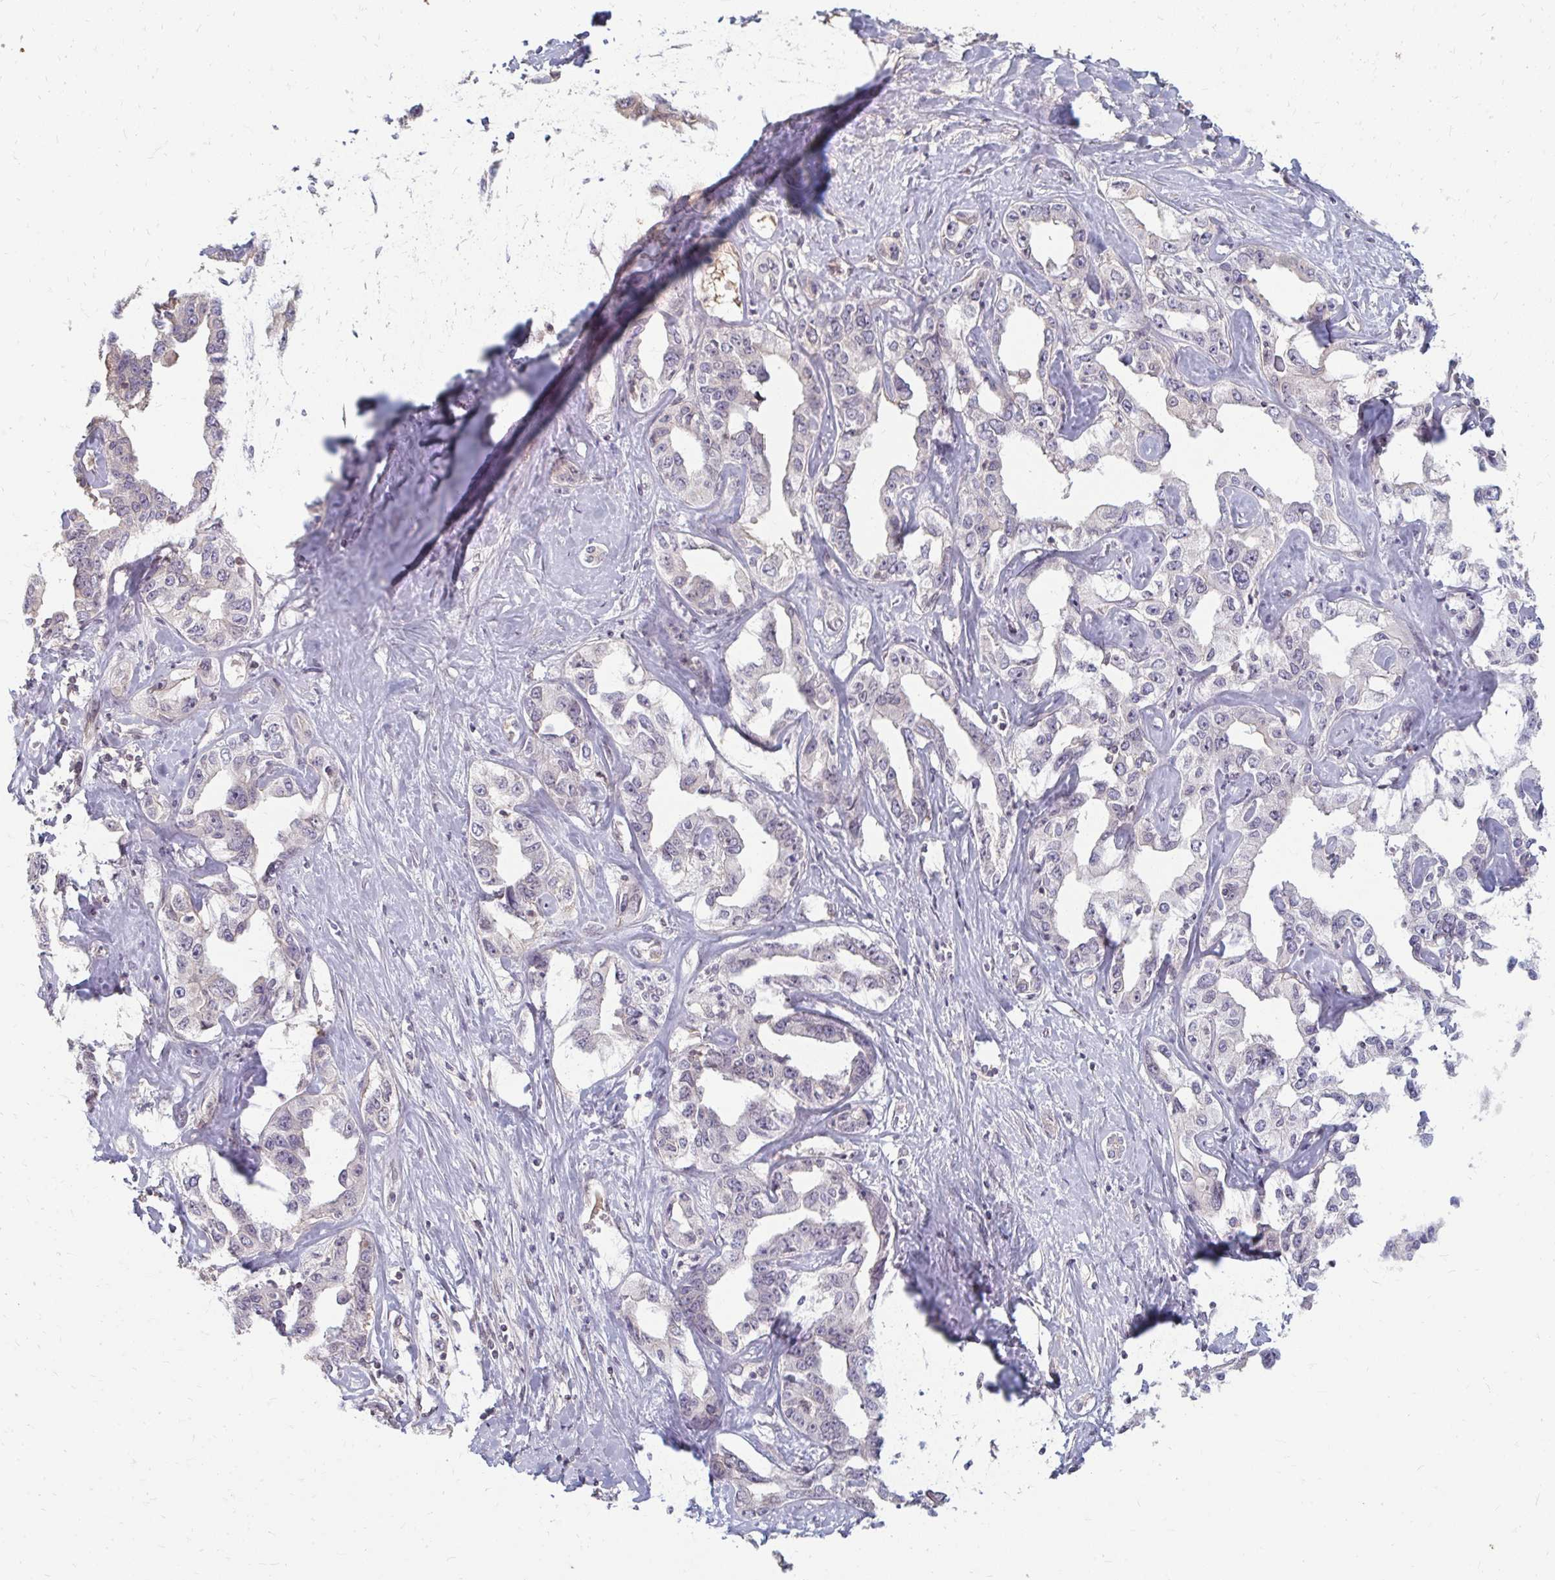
{"staining": {"intensity": "negative", "quantity": "none", "location": "none"}, "tissue": "liver cancer", "cell_type": "Tumor cells", "image_type": "cancer", "snomed": [{"axis": "morphology", "description": "Cholangiocarcinoma"}, {"axis": "topography", "description": "Liver"}], "caption": "This histopathology image is of liver cancer stained with IHC to label a protein in brown with the nuclei are counter-stained blue. There is no staining in tumor cells.", "gene": "GPC5", "patient": {"sex": "male", "age": 59}}